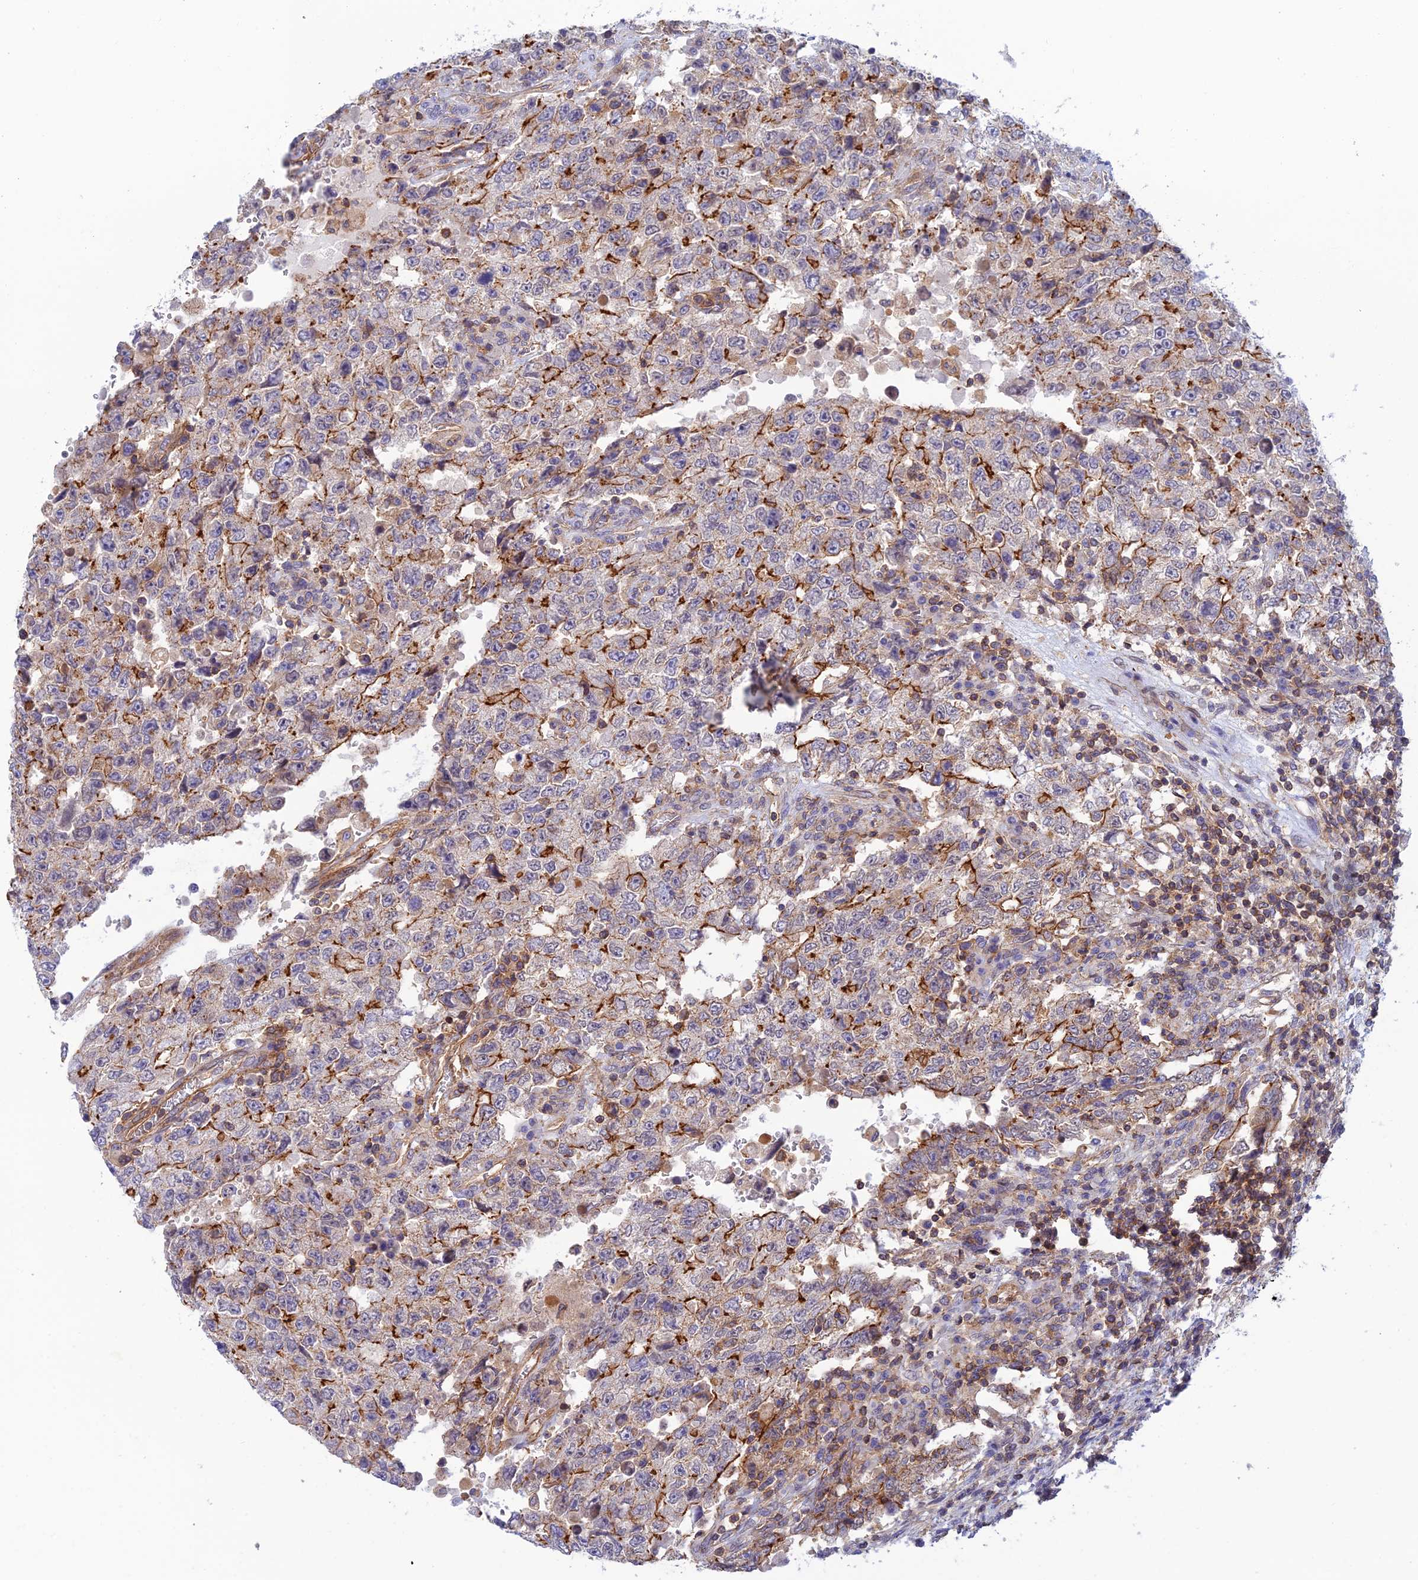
{"staining": {"intensity": "strong", "quantity": "<25%", "location": "cytoplasmic/membranous"}, "tissue": "testis cancer", "cell_type": "Tumor cells", "image_type": "cancer", "snomed": [{"axis": "morphology", "description": "Carcinoma, Embryonal, NOS"}, {"axis": "topography", "description": "Testis"}], "caption": "Human testis cancer (embryonal carcinoma) stained for a protein (brown) reveals strong cytoplasmic/membranous positive staining in approximately <25% of tumor cells.", "gene": "PPP1R12C", "patient": {"sex": "male", "age": 26}}